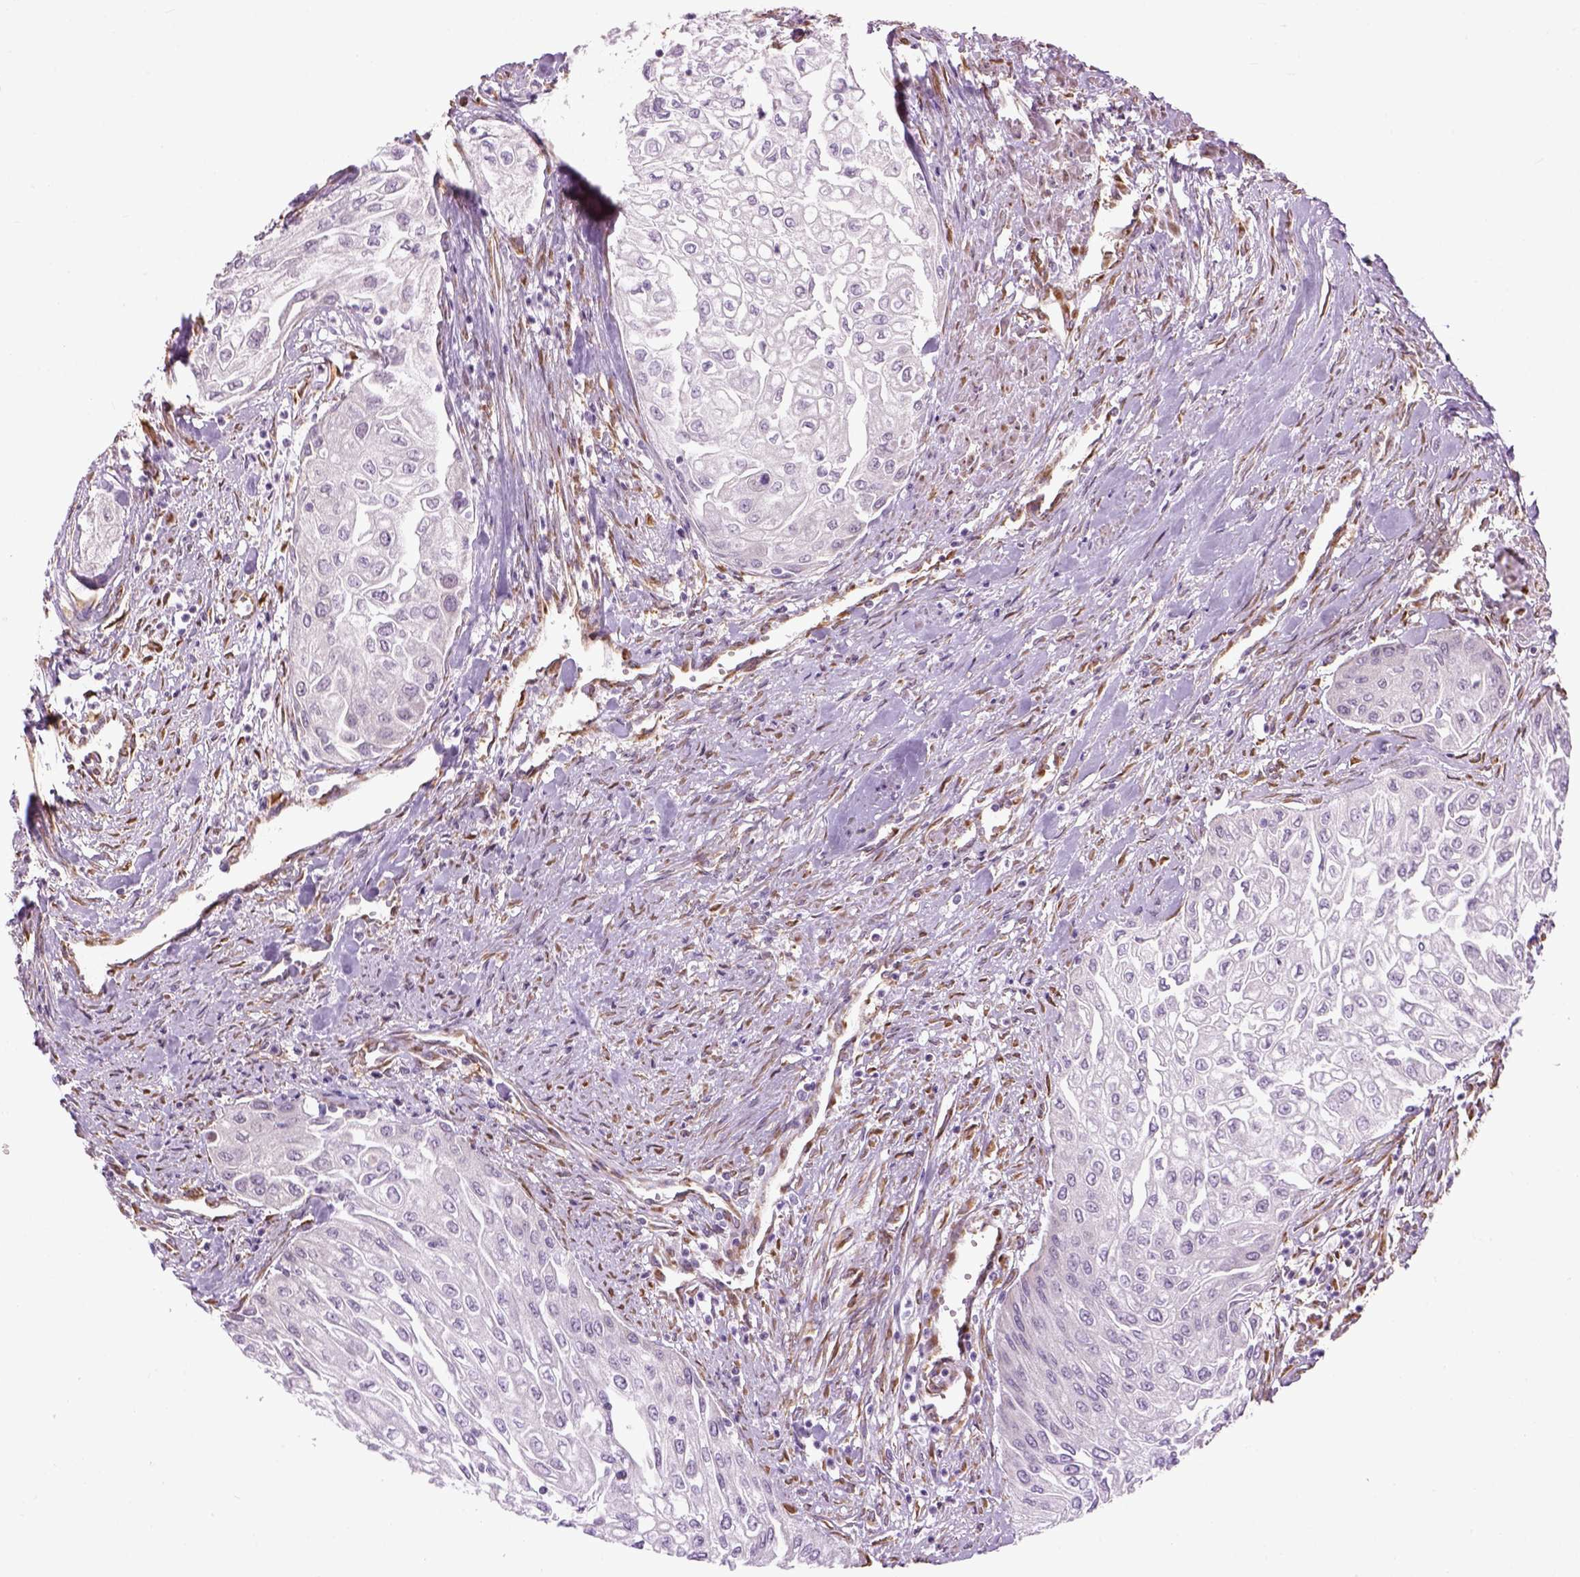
{"staining": {"intensity": "negative", "quantity": "none", "location": "none"}, "tissue": "urothelial cancer", "cell_type": "Tumor cells", "image_type": "cancer", "snomed": [{"axis": "morphology", "description": "Urothelial carcinoma, High grade"}, {"axis": "topography", "description": "Urinary bladder"}], "caption": "This photomicrograph is of urothelial carcinoma (high-grade) stained with IHC to label a protein in brown with the nuclei are counter-stained blue. There is no positivity in tumor cells. The staining is performed using DAB (3,3'-diaminobenzidine) brown chromogen with nuclei counter-stained in using hematoxylin.", "gene": "XK", "patient": {"sex": "male", "age": 62}}